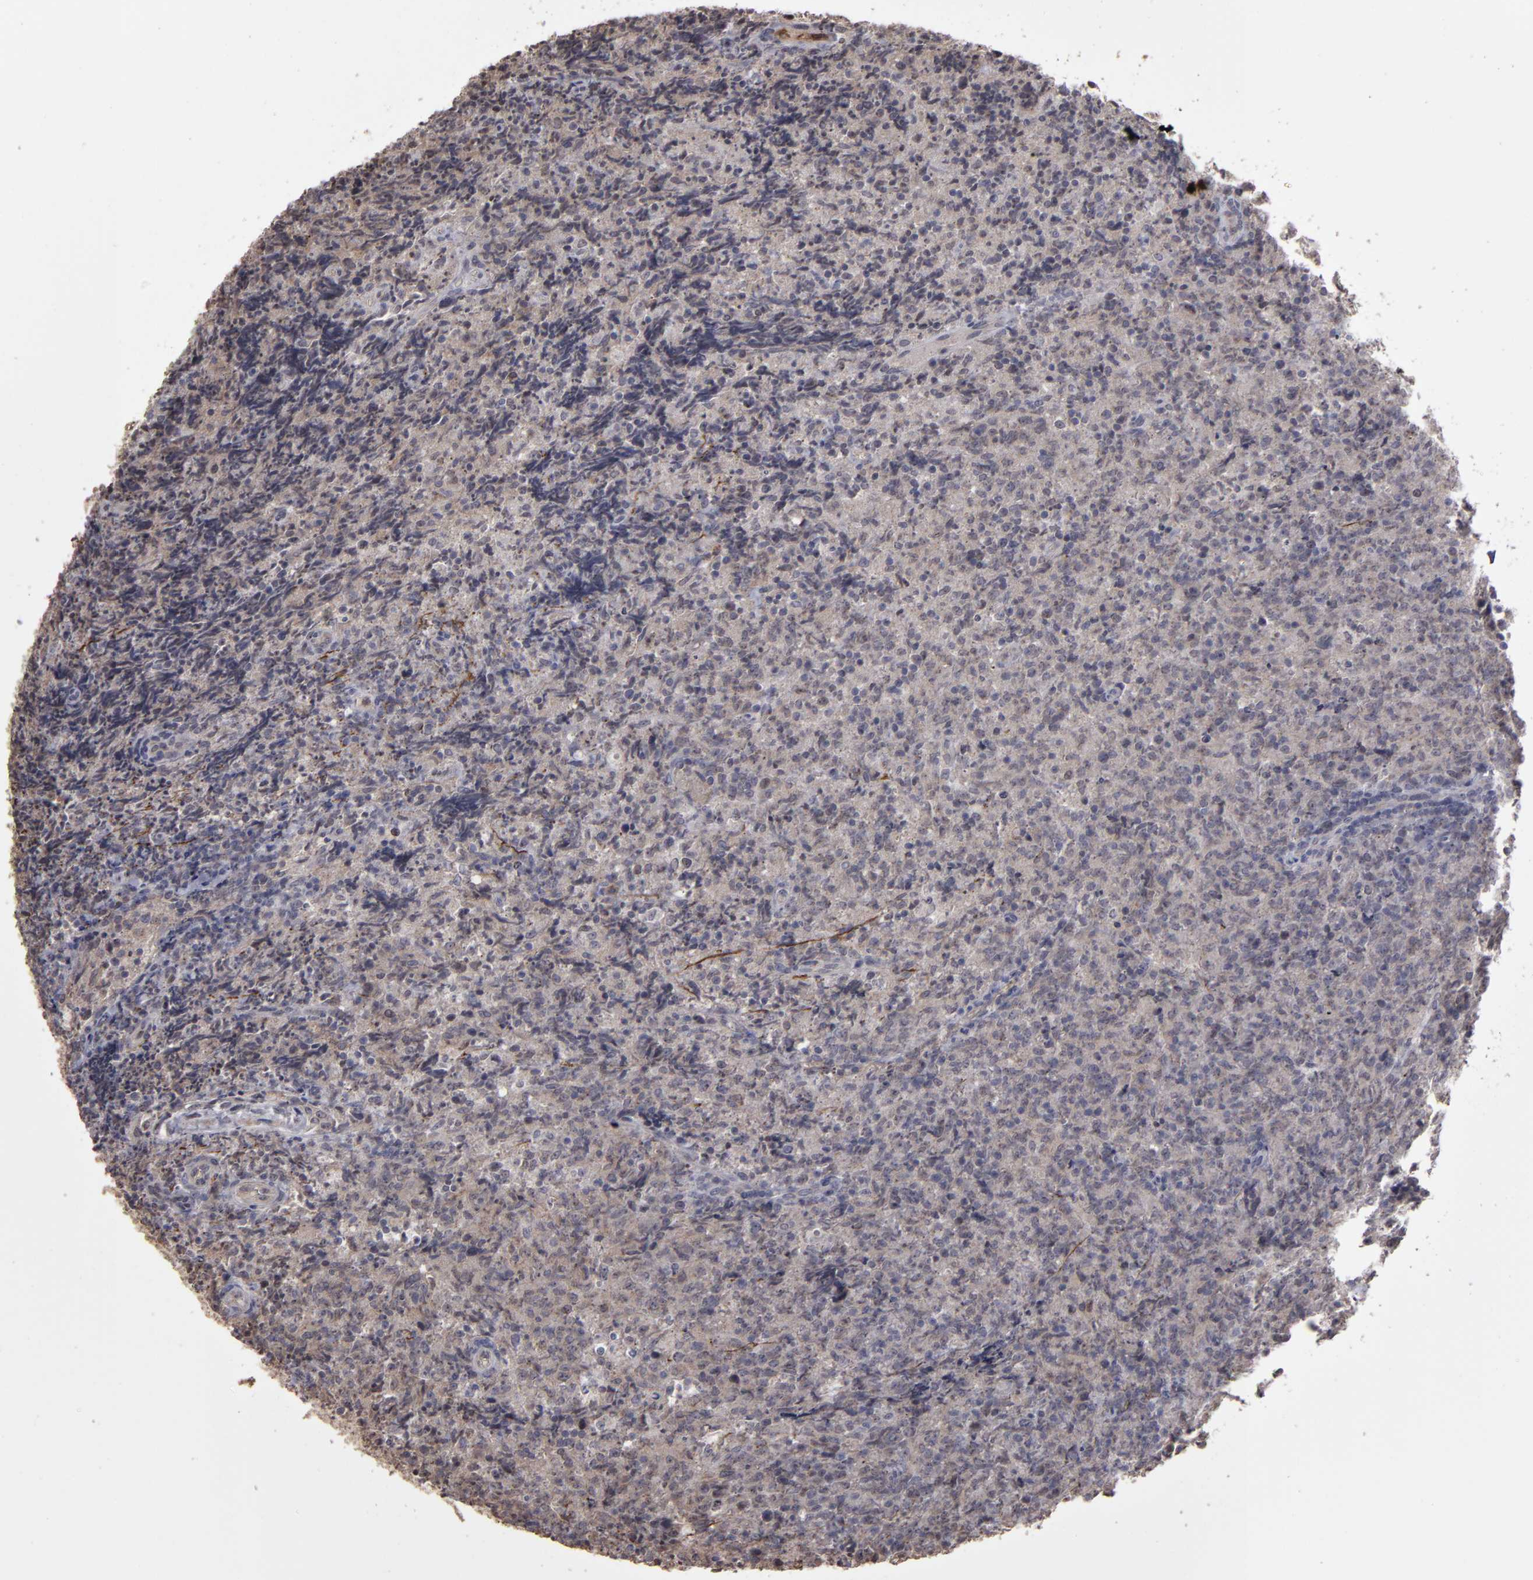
{"staining": {"intensity": "negative", "quantity": "none", "location": "none"}, "tissue": "lymphoma", "cell_type": "Tumor cells", "image_type": "cancer", "snomed": [{"axis": "morphology", "description": "Malignant lymphoma, non-Hodgkin's type, High grade"}, {"axis": "topography", "description": "Tonsil"}], "caption": "High power microscopy photomicrograph of an IHC micrograph of malignant lymphoma, non-Hodgkin's type (high-grade), revealing no significant expression in tumor cells.", "gene": "CD55", "patient": {"sex": "female", "age": 36}}